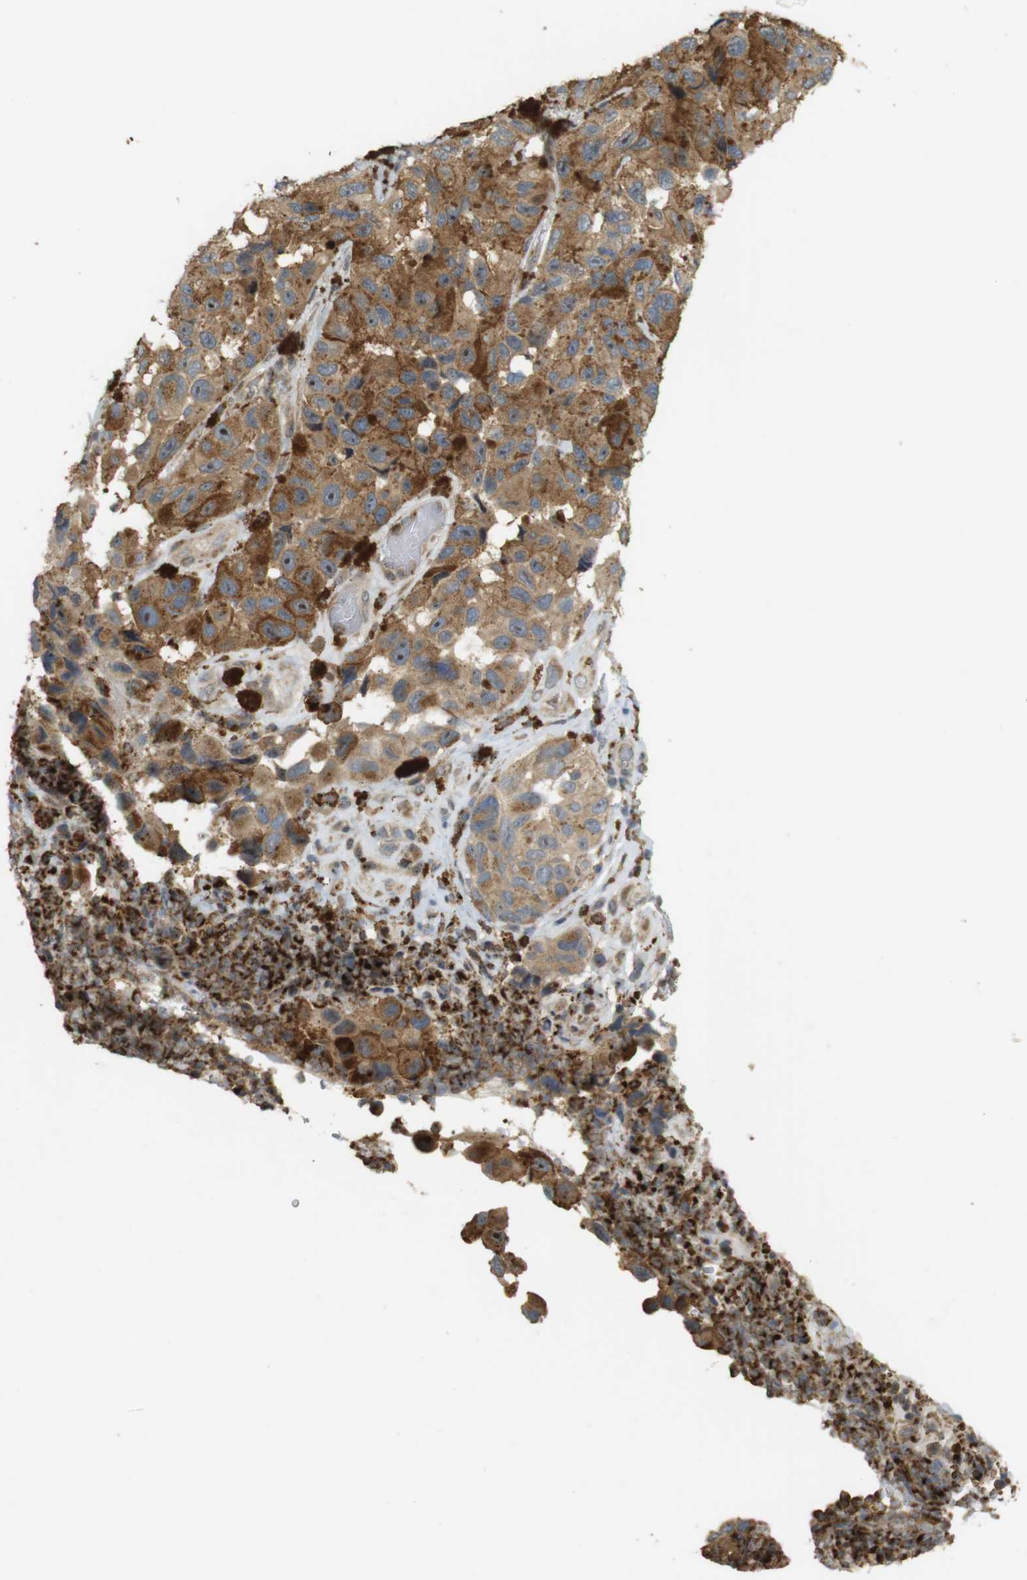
{"staining": {"intensity": "moderate", "quantity": ">75%", "location": "cytoplasmic/membranous,nuclear"}, "tissue": "melanoma", "cell_type": "Tumor cells", "image_type": "cancer", "snomed": [{"axis": "morphology", "description": "Malignant melanoma, NOS"}, {"axis": "topography", "description": "Skin"}], "caption": "This is a micrograph of IHC staining of melanoma, which shows moderate expression in the cytoplasmic/membranous and nuclear of tumor cells.", "gene": "TMX3", "patient": {"sex": "female", "age": 73}}